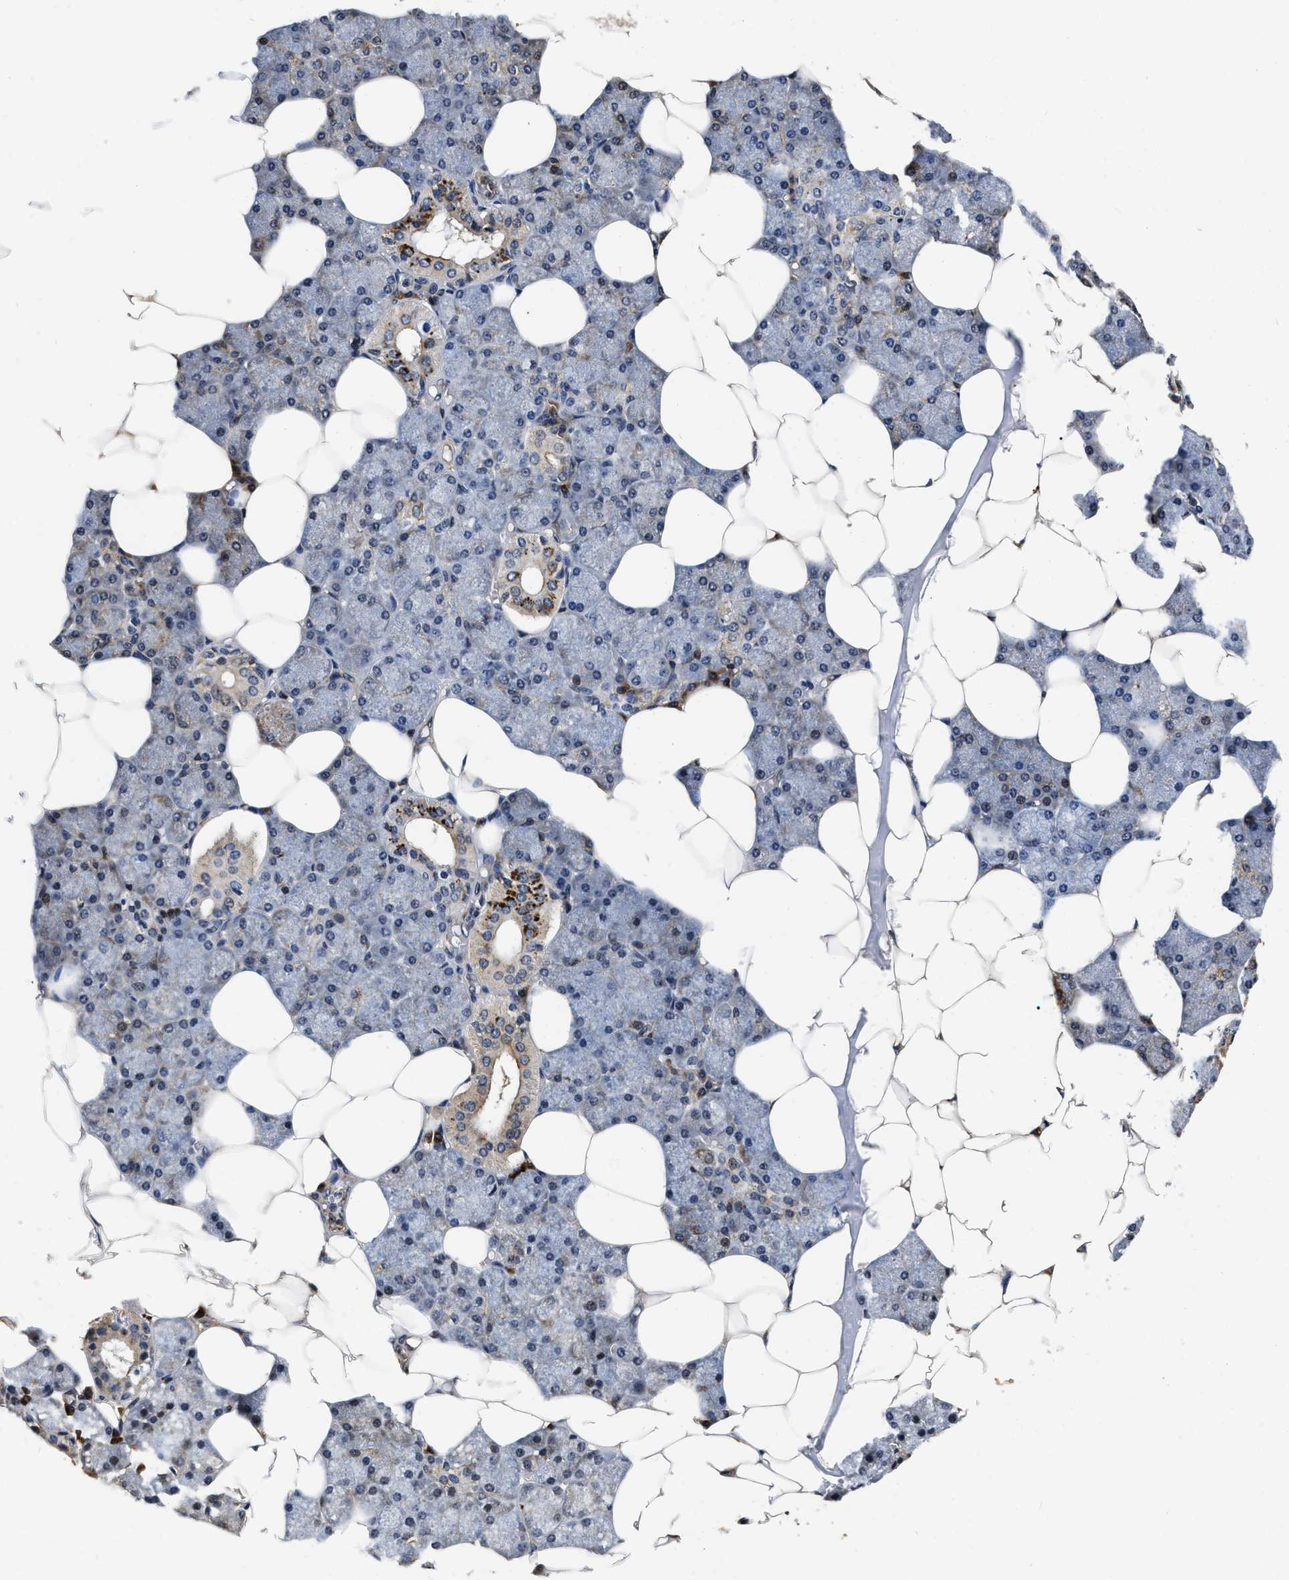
{"staining": {"intensity": "moderate", "quantity": "25%-75%", "location": "cytoplasmic/membranous"}, "tissue": "salivary gland", "cell_type": "Glandular cells", "image_type": "normal", "snomed": [{"axis": "morphology", "description": "Normal tissue, NOS"}, {"axis": "topography", "description": "Salivary gland"}], "caption": "The immunohistochemical stain labels moderate cytoplasmic/membranous staining in glandular cells of unremarkable salivary gland. (brown staining indicates protein expression, while blue staining denotes nuclei).", "gene": "ABCG8", "patient": {"sex": "male", "age": 62}}